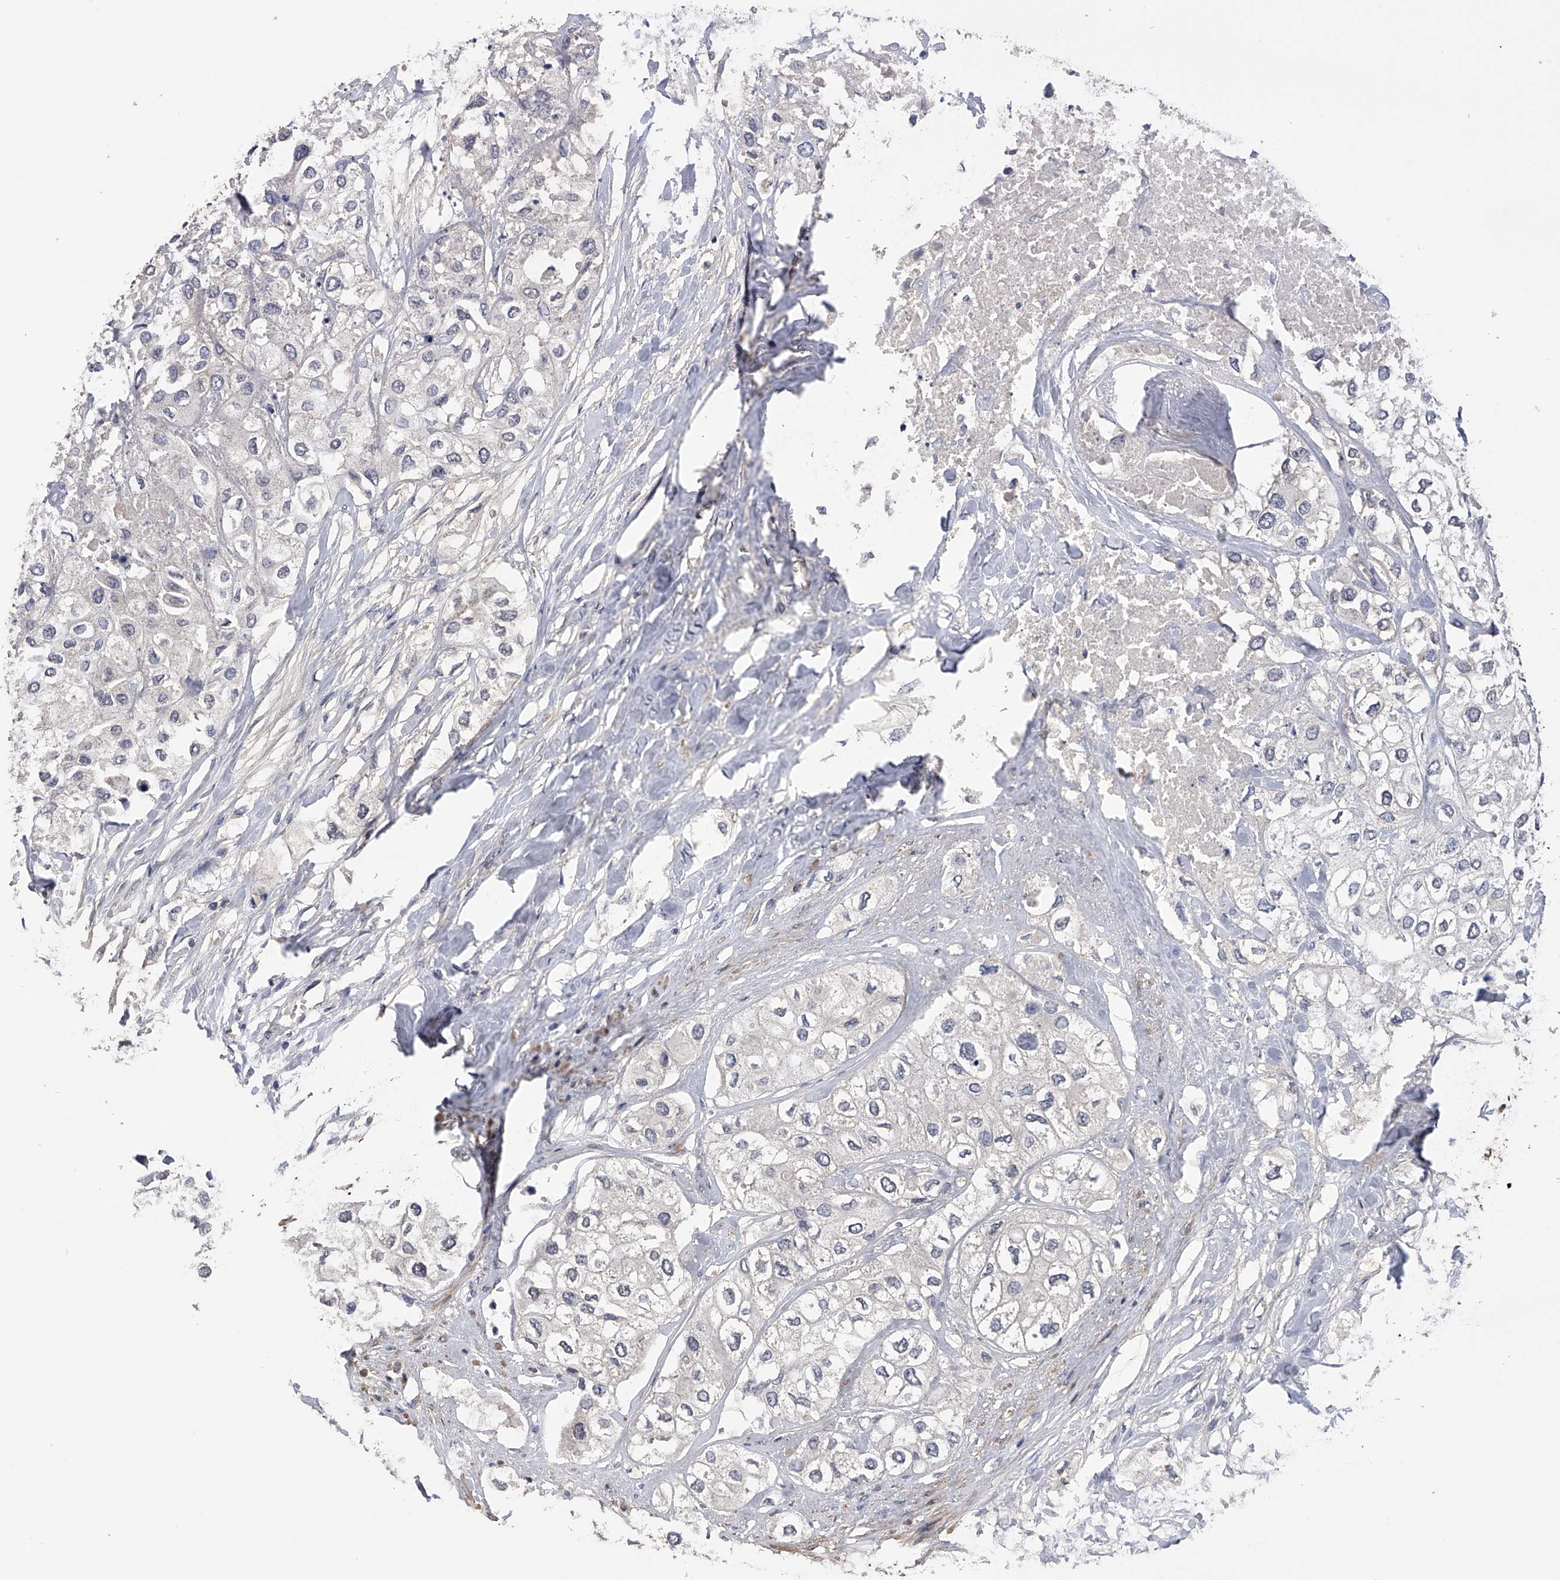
{"staining": {"intensity": "negative", "quantity": "none", "location": "none"}, "tissue": "urothelial cancer", "cell_type": "Tumor cells", "image_type": "cancer", "snomed": [{"axis": "morphology", "description": "Urothelial carcinoma, High grade"}, {"axis": "topography", "description": "Urinary bladder"}], "caption": "High power microscopy micrograph of an immunohistochemistry image of urothelial cancer, revealing no significant positivity in tumor cells.", "gene": "CFAP298", "patient": {"sex": "male", "age": 64}}